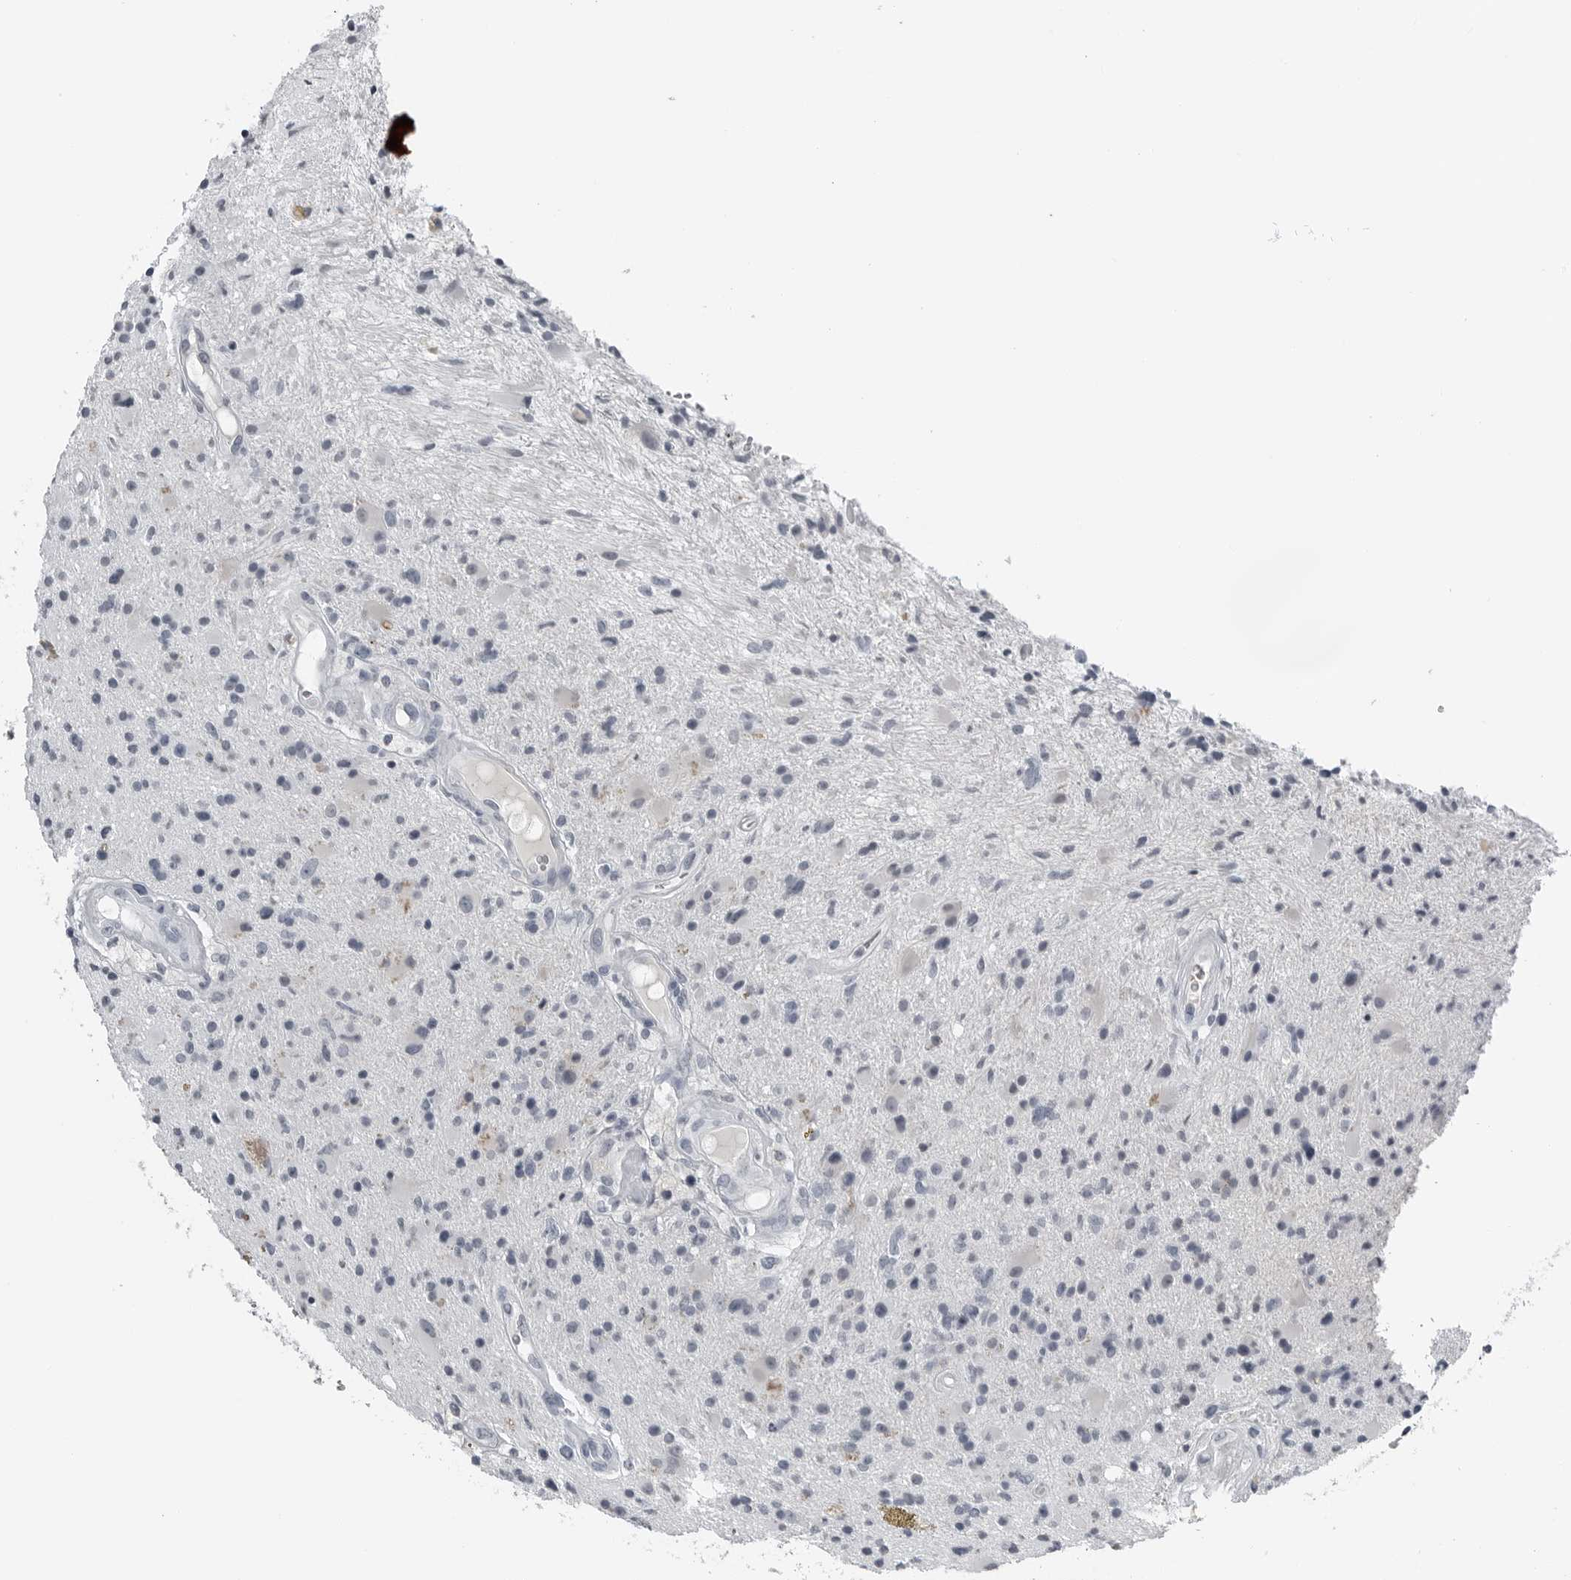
{"staining": {"intensity": "negative", "quantity": "none", "location": "none"}, "tissue": "glioma", "cell_type": "Tumor cells", "image_type": "cancer", "snomed": [{"axis": "morphology", "description": "Glioma, malignant, High grade"}, {"axis": "topography", "description": "Brain"}], "caption": "Tumor cells show no significant protein expression in glioma.", "gene": "SPINK1", "patient": {"sex": "male", "age": 33}}